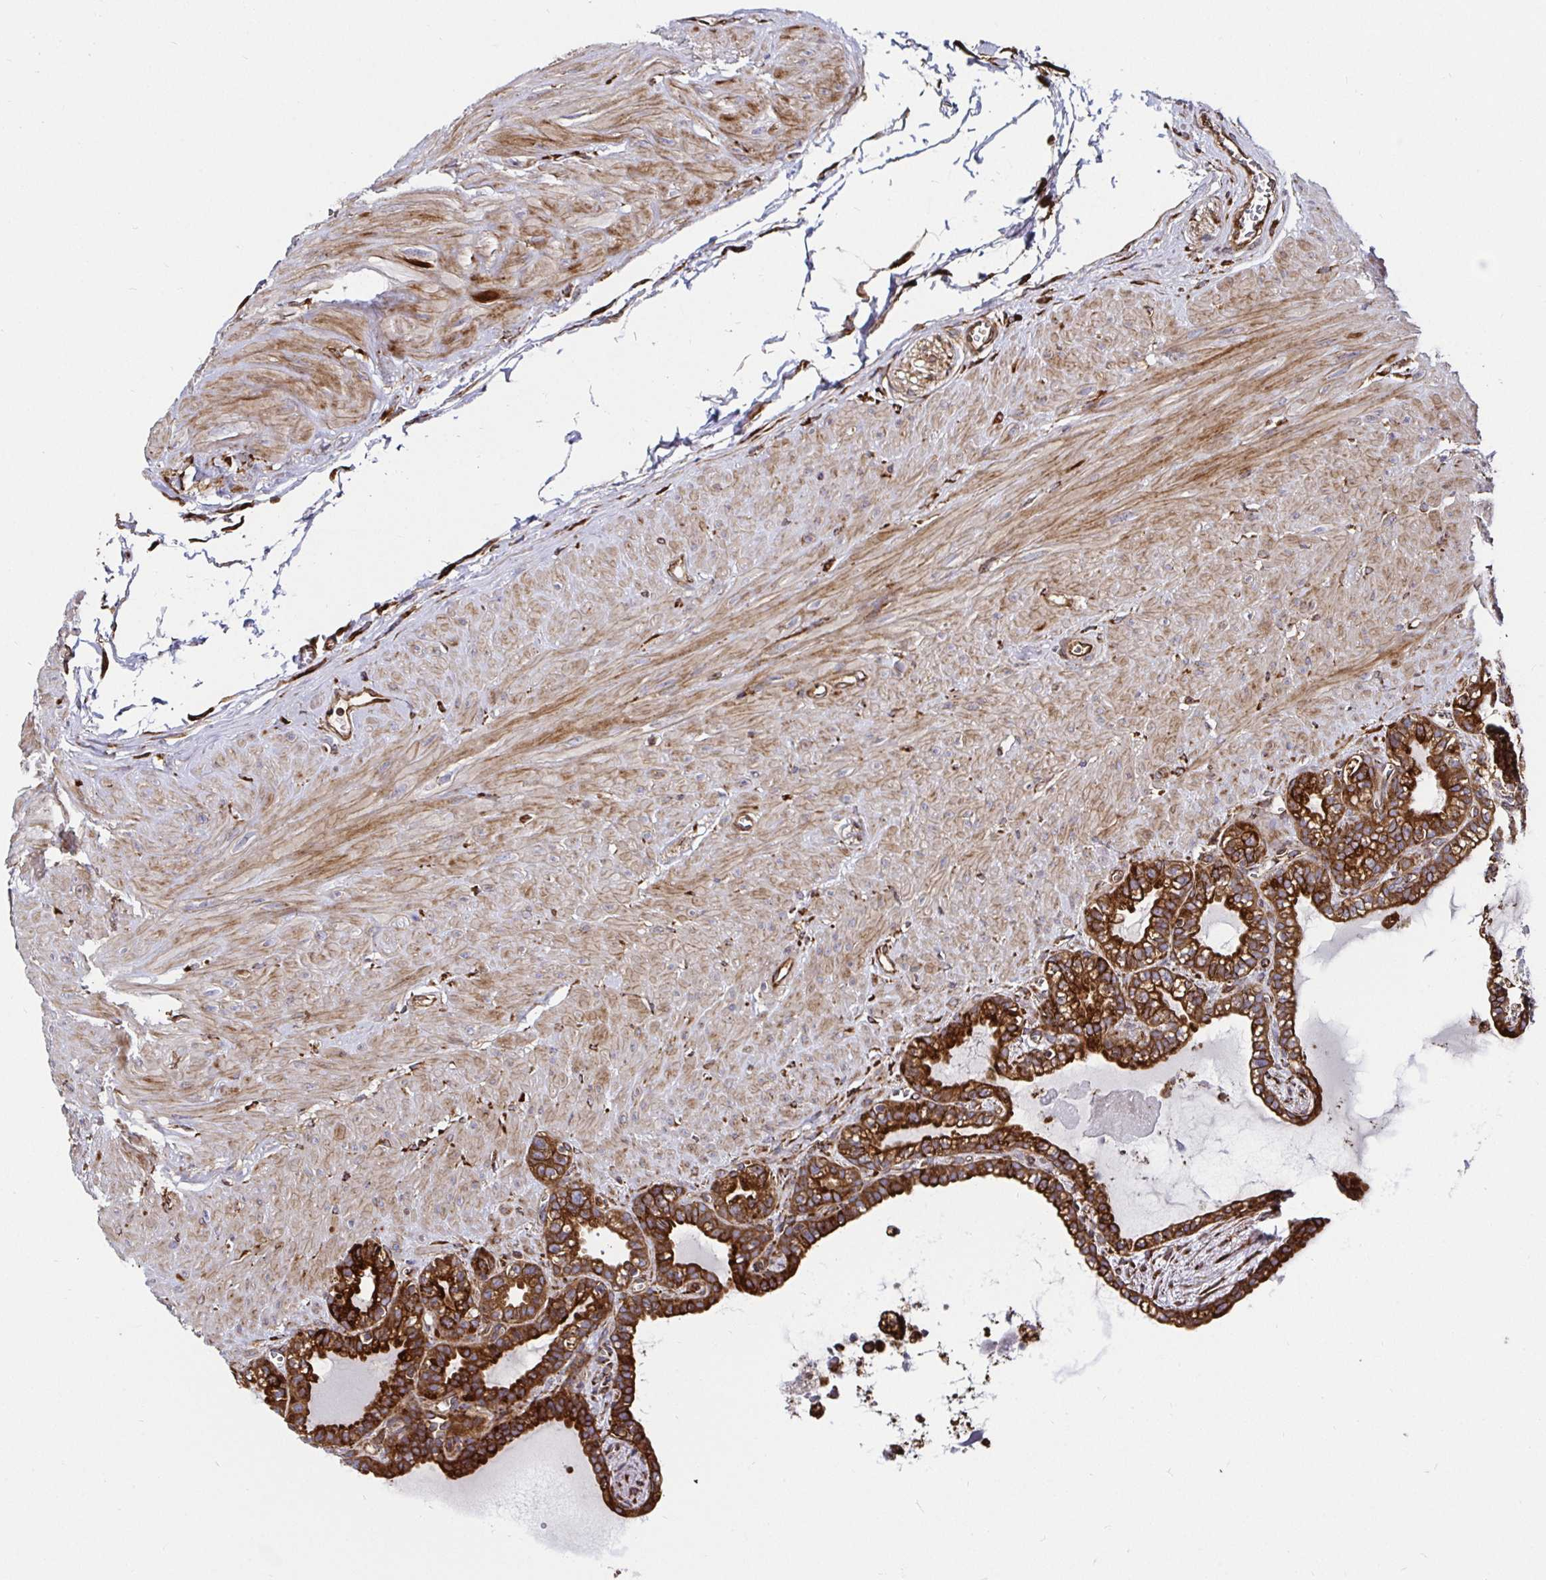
{"staining": {"intensity": "strong", "quantity": ">75%", "location": "cytoplasmic/membranous"}, "tissue": "seminal vesicle", "cell_type": "Glandular cells", "image_type": "normal", "snomed": [{"axis": "morphology", "description": "Normal tissue, NOS"}, {"axis": "topography", "description": "Seminal veicle"}], "caption": "Protein staining shows strong cytoplasmic/membranous positivity in approximately >75% of glandular cells in normal seminal vesicle.", "gene": "SMYD3", "patient": {"sex": "male", "age": 76}}